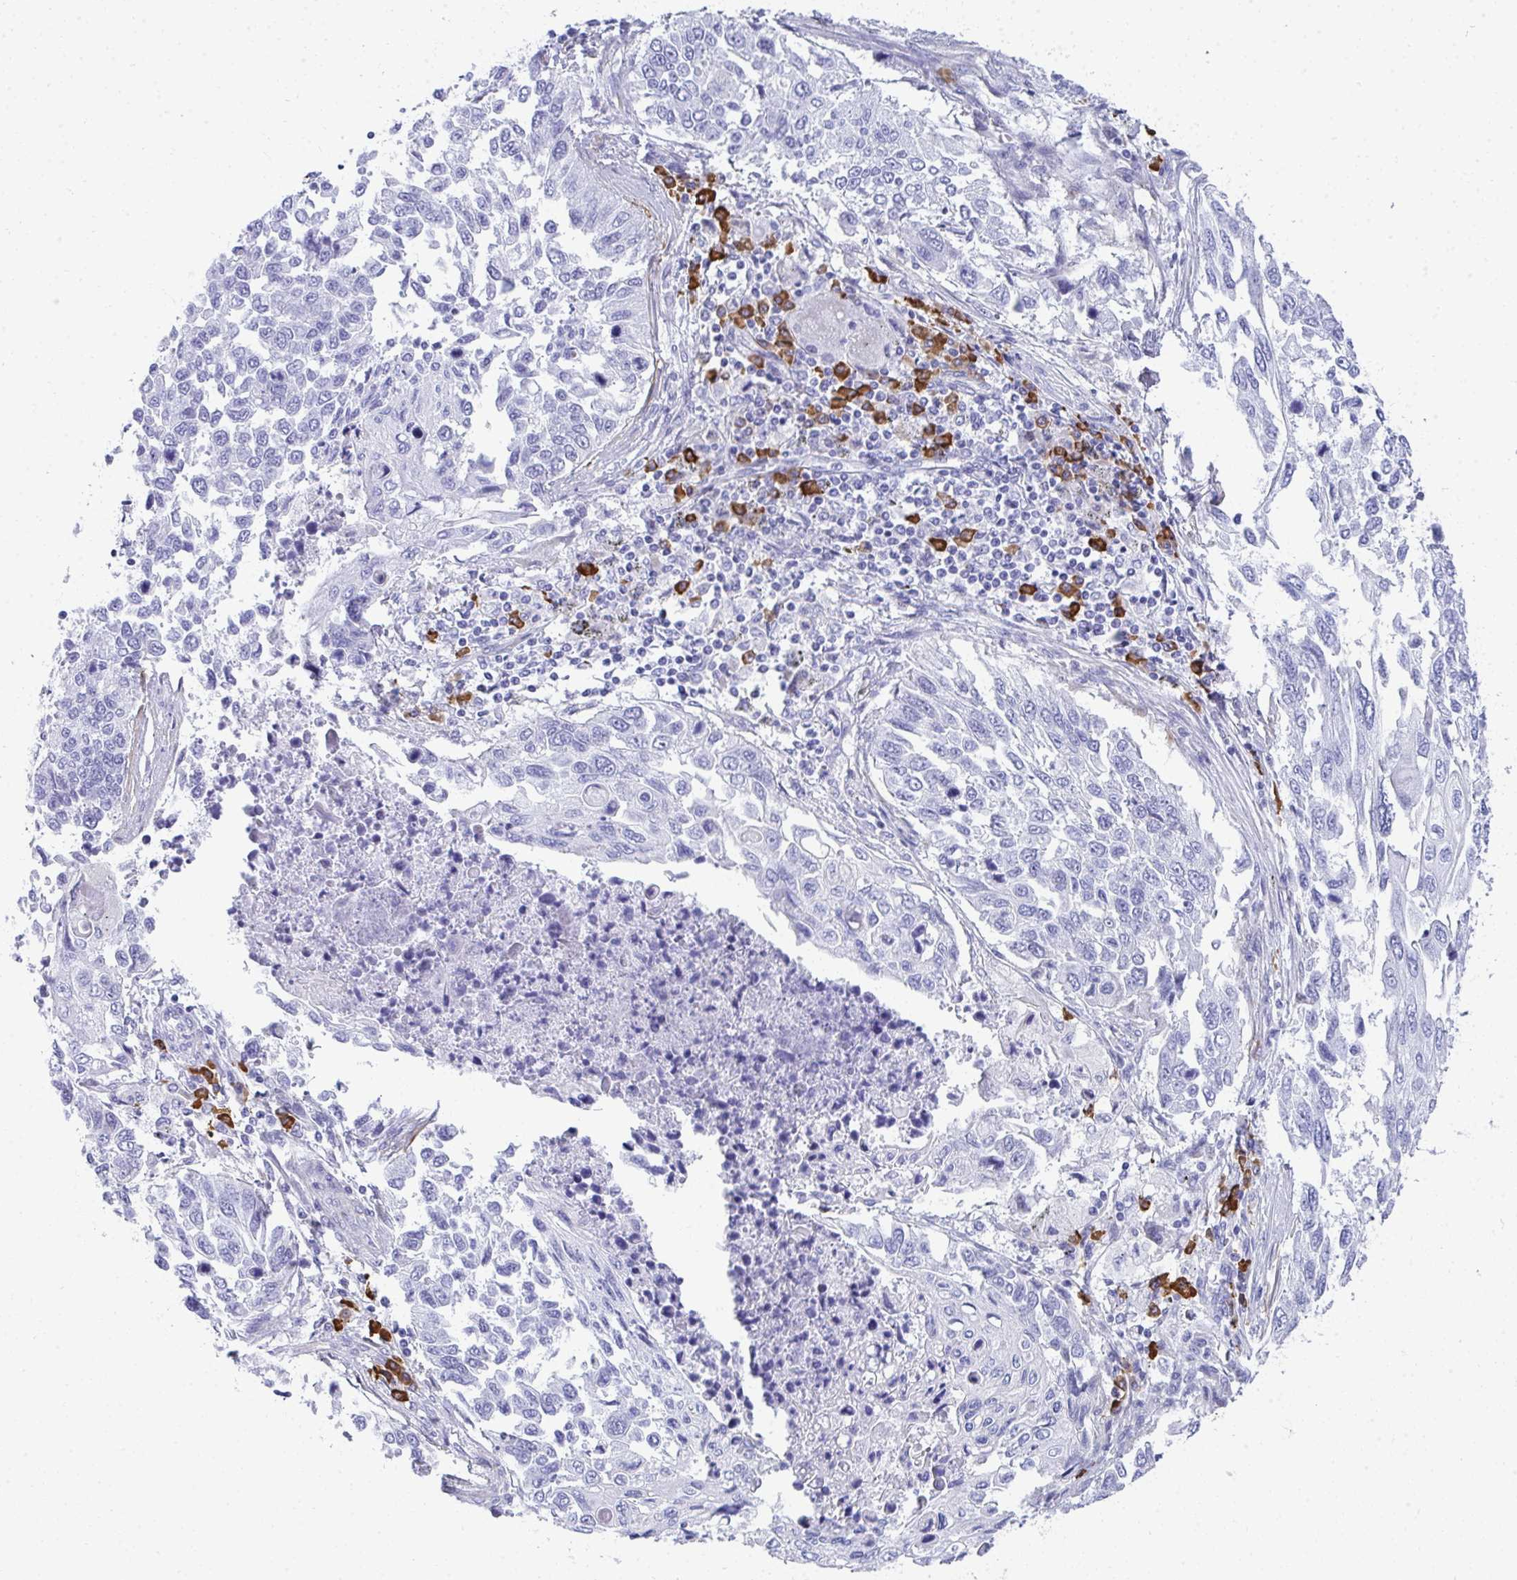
{"staining": {"intensity": "negative", "quantity": "none", "location": "none"}, "tissue": "lung cancer", "cell_type": "Tumor cells", "image_type": "cancer", "snomed": [{"axis": "morphology", "description": "Squamous cell carcinoma, NOS"}, {"axis": "topography", "description": "Lung"}], "caption": "IHC image of lung squamous cell carcinoma stained for a protein (brown), which shows no expression in tumor cells.", "gene": "PUS7L", "patient": {"sex": "male", "age": 62}}